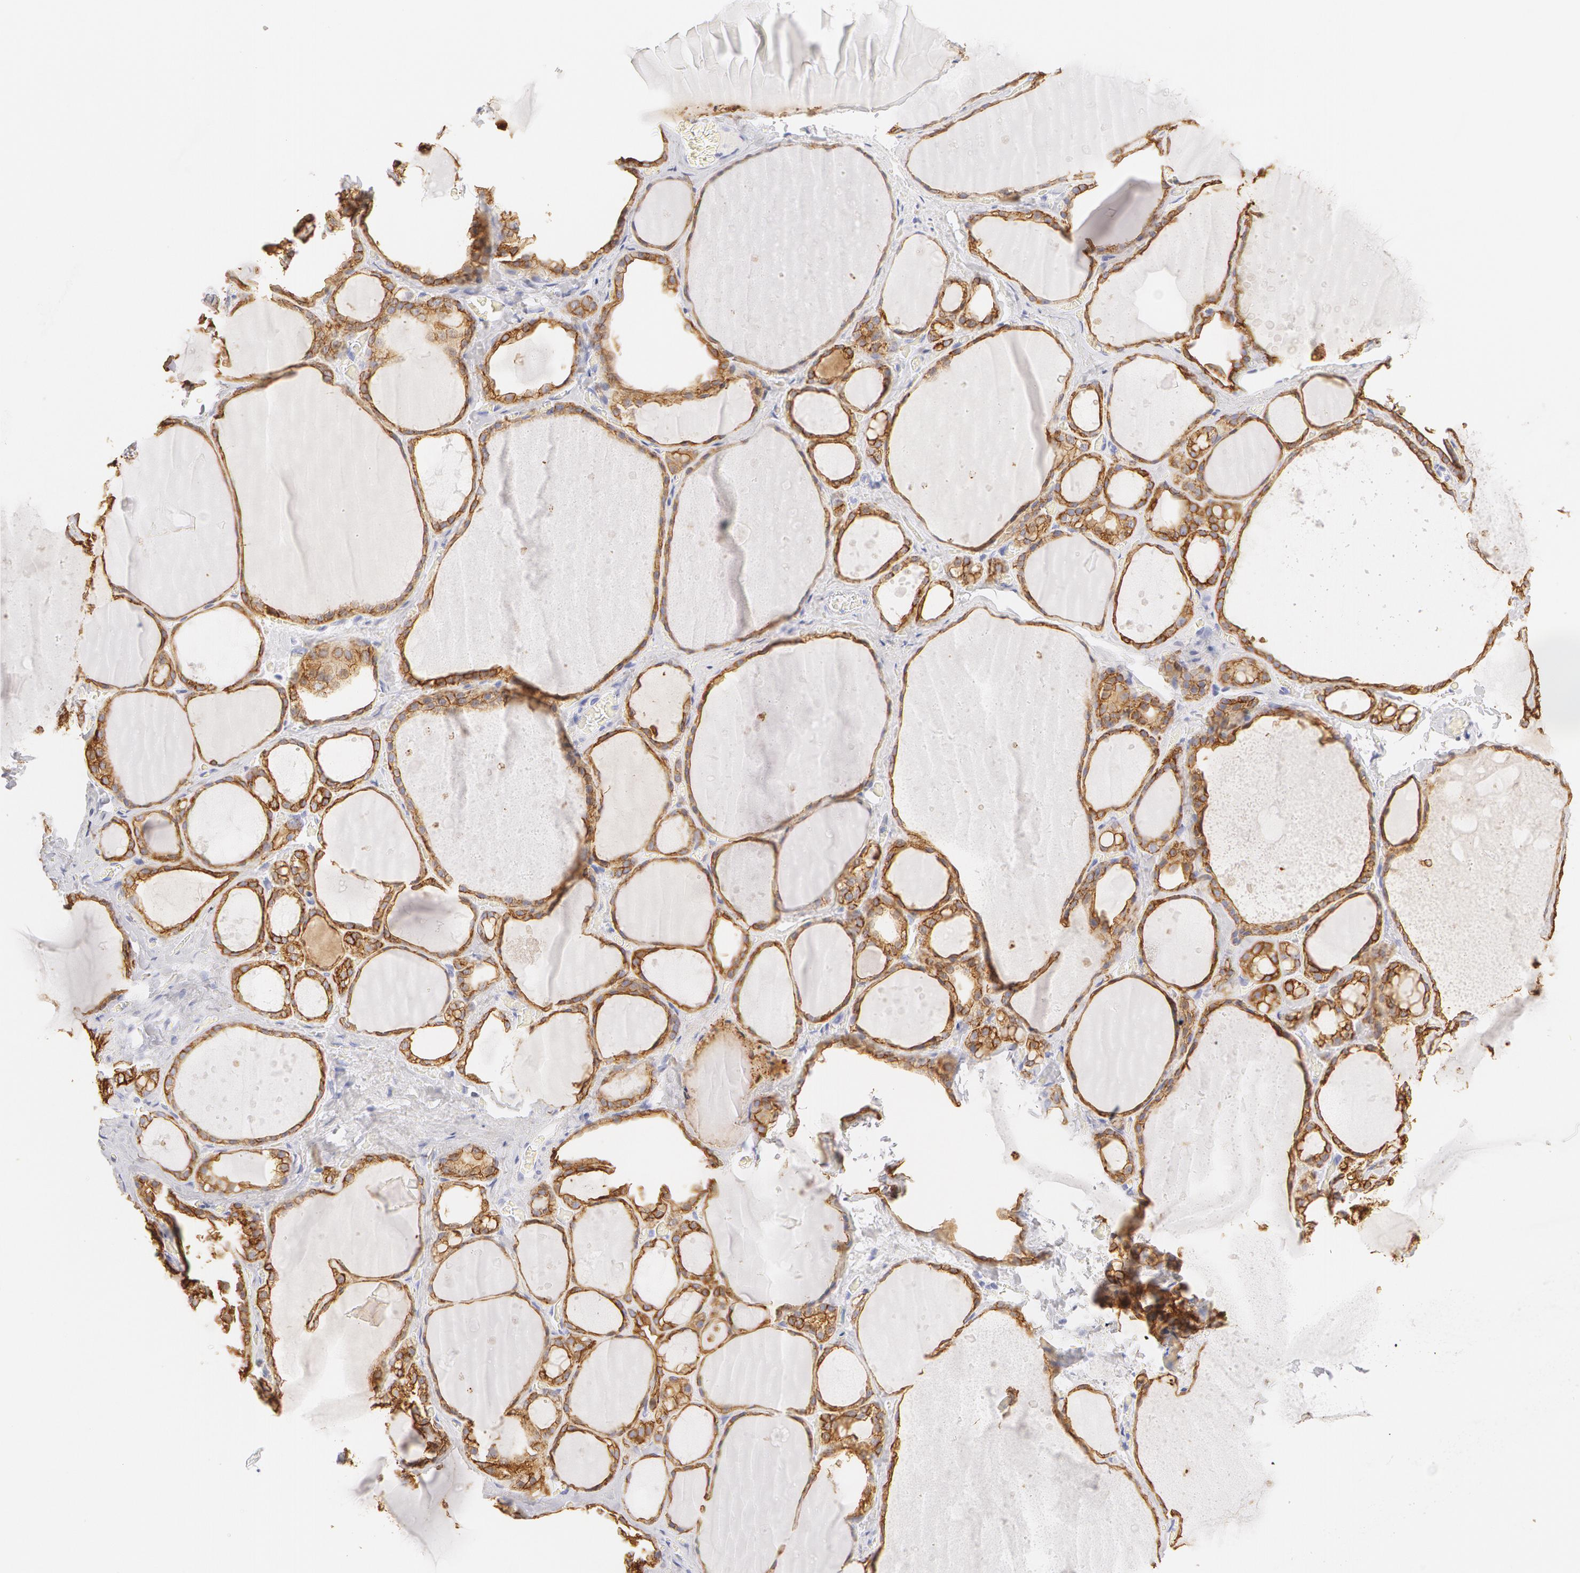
{"staining": {"intensity": "moderate", "quantity": ">75%", "location": "cytoplasmic/membranous"}, "tissue": "thyroid gland", "cell_type": "Glandular cells", "image_type": "normal", "snomed": [{"axis": "morphology", "description": "Normal tissue, NOS"}, {"axis": "topography", "description": "Thyroid gland"}], "caption": "High-power microscopy captured an immunohistochemistry image of benign thyroid gland, revealing moderate cytoplasmic/membranous expression in approximately >75% of glandular cells. The protein of interest is stained brown, and the nuclei are stained in blue (DAB (3,3'-diaminobenzidine) IHC with brightfield microscopy, high magnification).", "gene": "KRT8", "patient": {"sex": "male", "age": 76}}